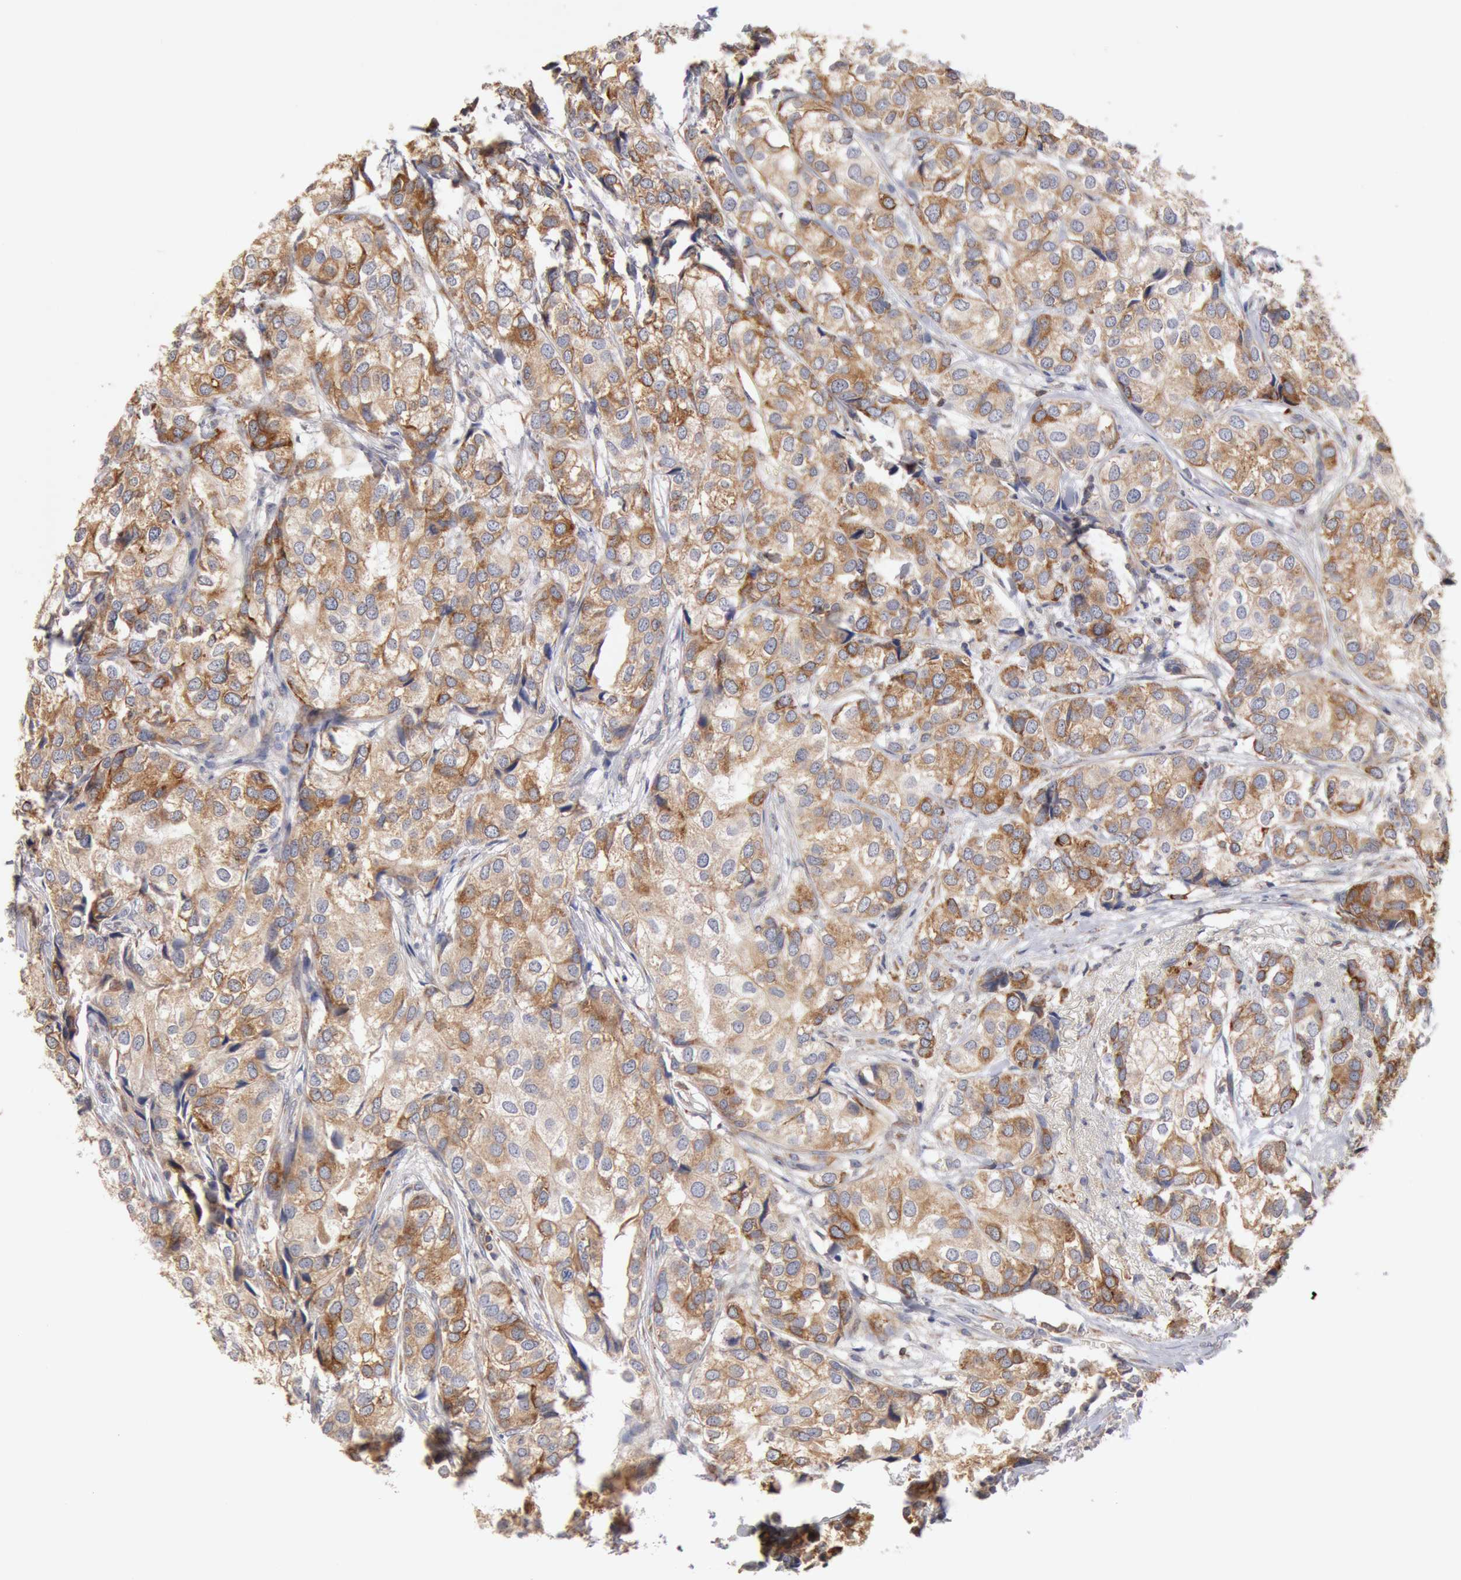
{"staining": {"intensity": "weak", "quantity": ">75%", "location": "cytoplasmic/membranous"}, "tissue": "breast cancer", "cell_type": "Tumor cells", "image_type": "cancer", "snomed": [{"axis": "morphology", "description": "Duct carcinoma"}, {"axis": "topography", "description": "Breast"}], "caption": "Immunohistochemical staining of human infiltrating ductal carcinoma (breast) displays low levels of weak cytoplasmic/membranous protein staining in about >75% of tumor cells. The staining was performed using DAB (3,3'-diaminobenzidine), with brown indicating positive protein expression. Nuclei are stained blue with hematoxylin.", "gene": "OSBPL8", "patient": {"sex": "female", "age": 68}}